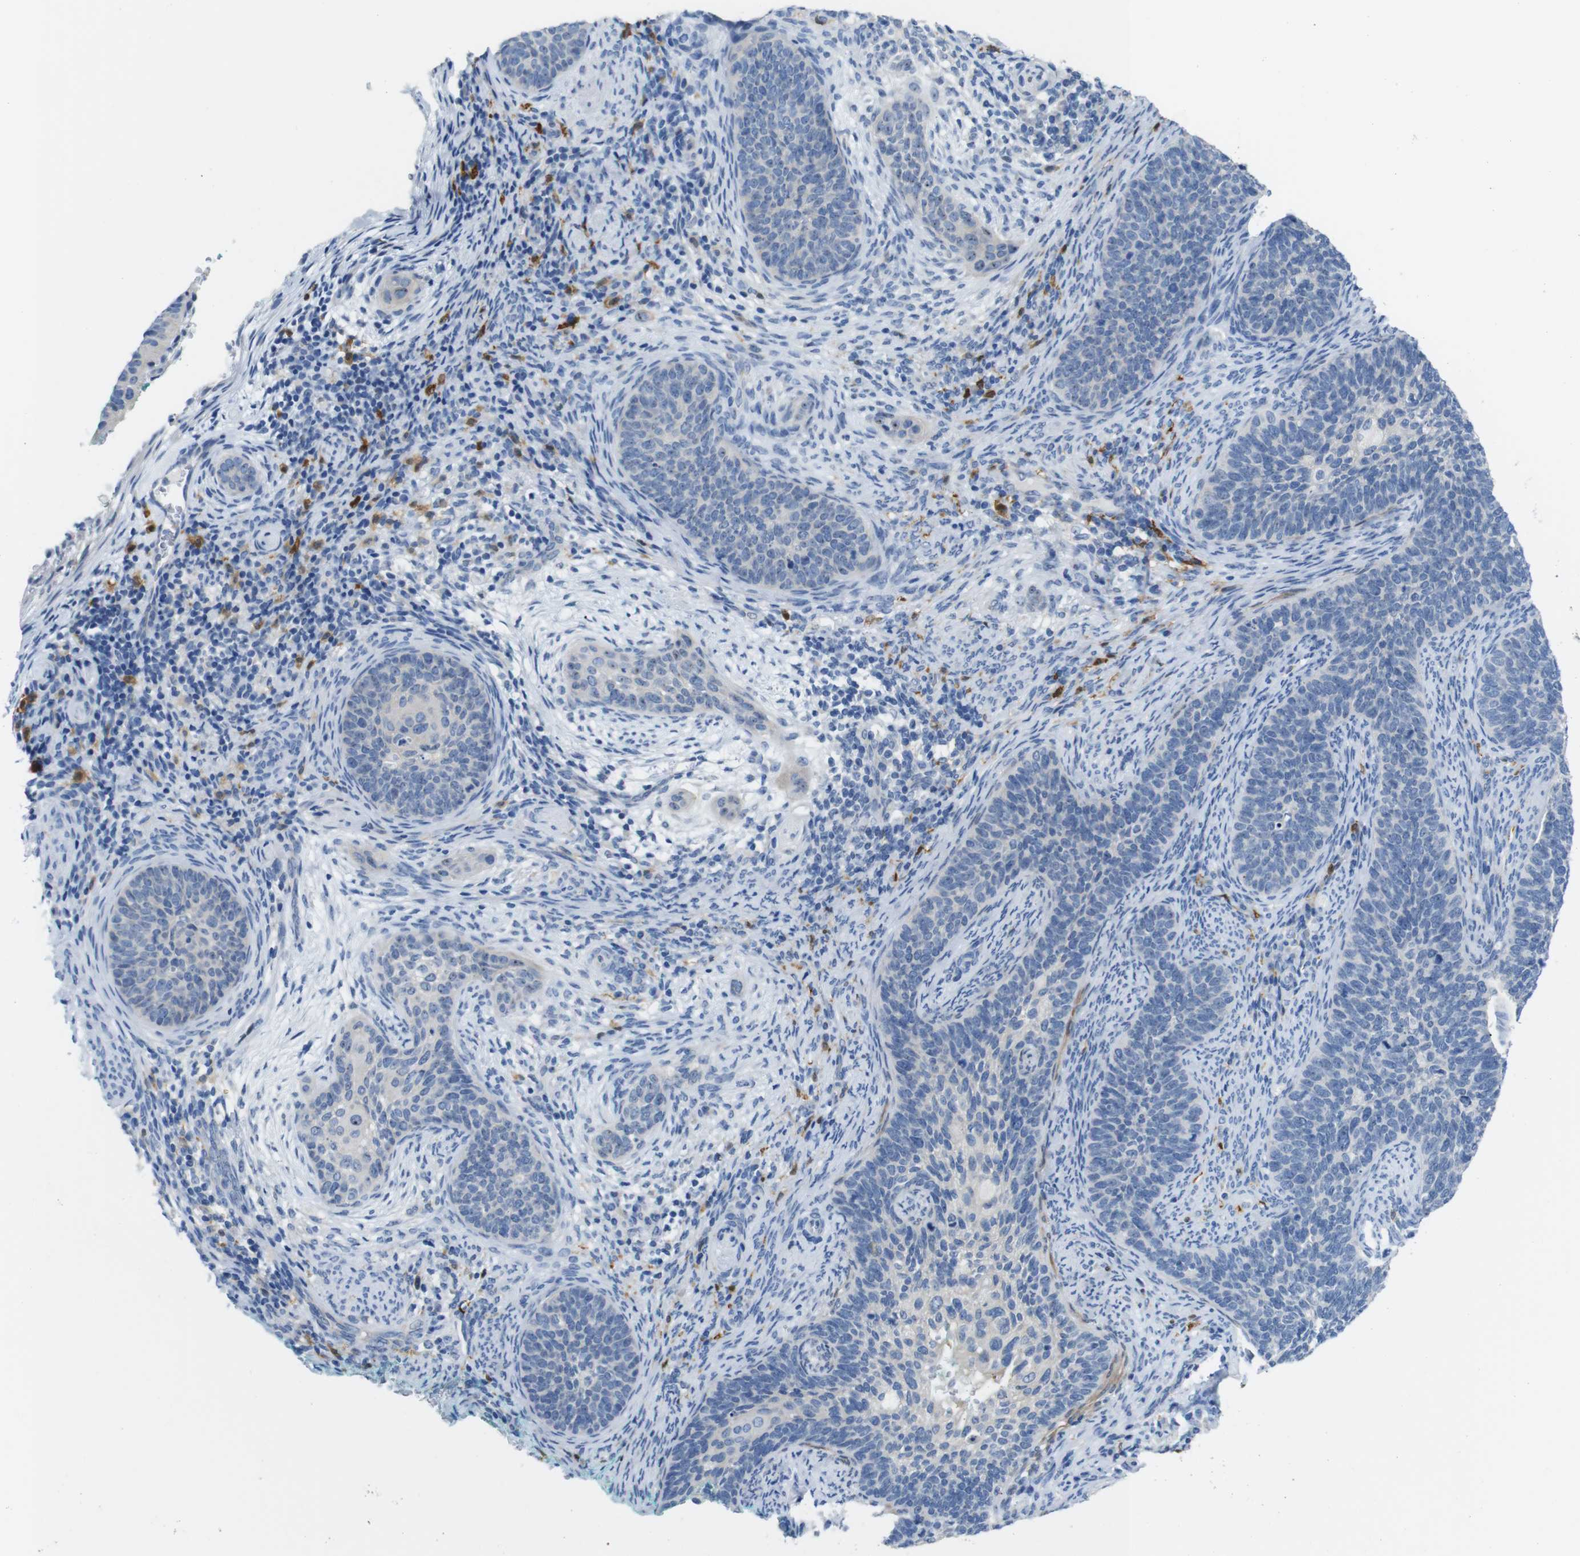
{"staining": {"intensity": "negative", "quantity": "none", "location": "none"}, "tissue": "cervical cancer", "cell_type": "Tumor cells", "image_type": "cancer", "snomed": [{"axis": "morphology", "description": "Squamous cell carcinoma, NOS"}, {"axis": "topography", "description": "Cervix"}], "caption": "Immunohistochemistry (IHC) image of cervical cancer stained for a protein (brown), which shows no expression in tumor cells.", "gene": "C1orf210", "patient": {"sex": "female", "age": 33}}